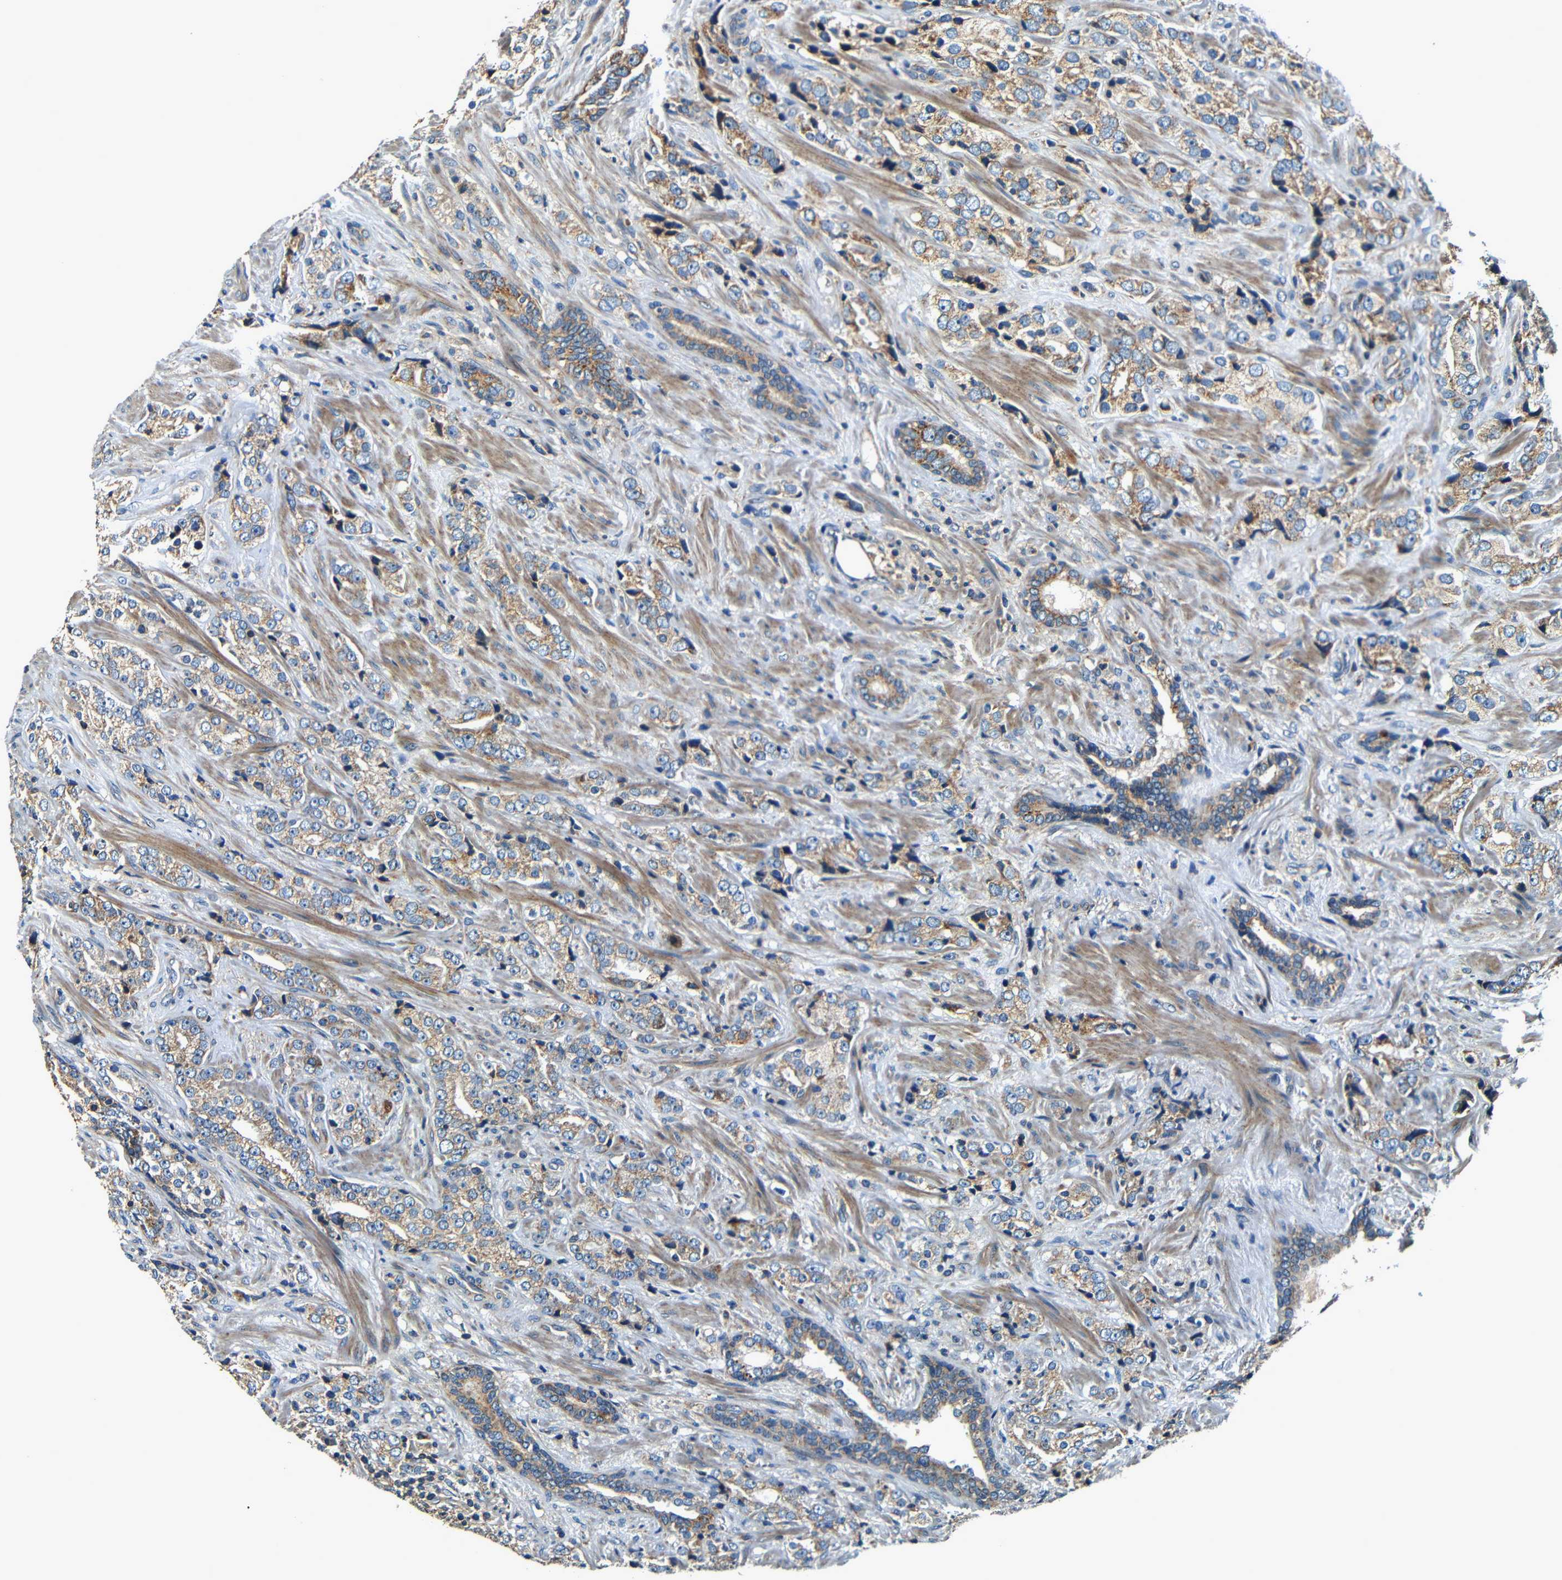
{"staining": {"intensity": "weak", "quantity": ">75%", "location": "cytoplasmic/membranous"}, "tissue": "prostate cancer", "cell_type": "Tumor cells", "image_type": "cancer", "snomed": [{"axis": "morphology", "description": "Adenocarcinoma, High grade"}, {"axis": "topography", "description": "Prostate"}], "caption": "Prostate cancer (adenocarcinoma (high-grade)) stained with a brown dye exhibits weak cytoplasmic/membranous positive positivity in approximately >75% of tumor cells.", "gene": "MTX1", "patient": {"sex": "male", "age": 71}}